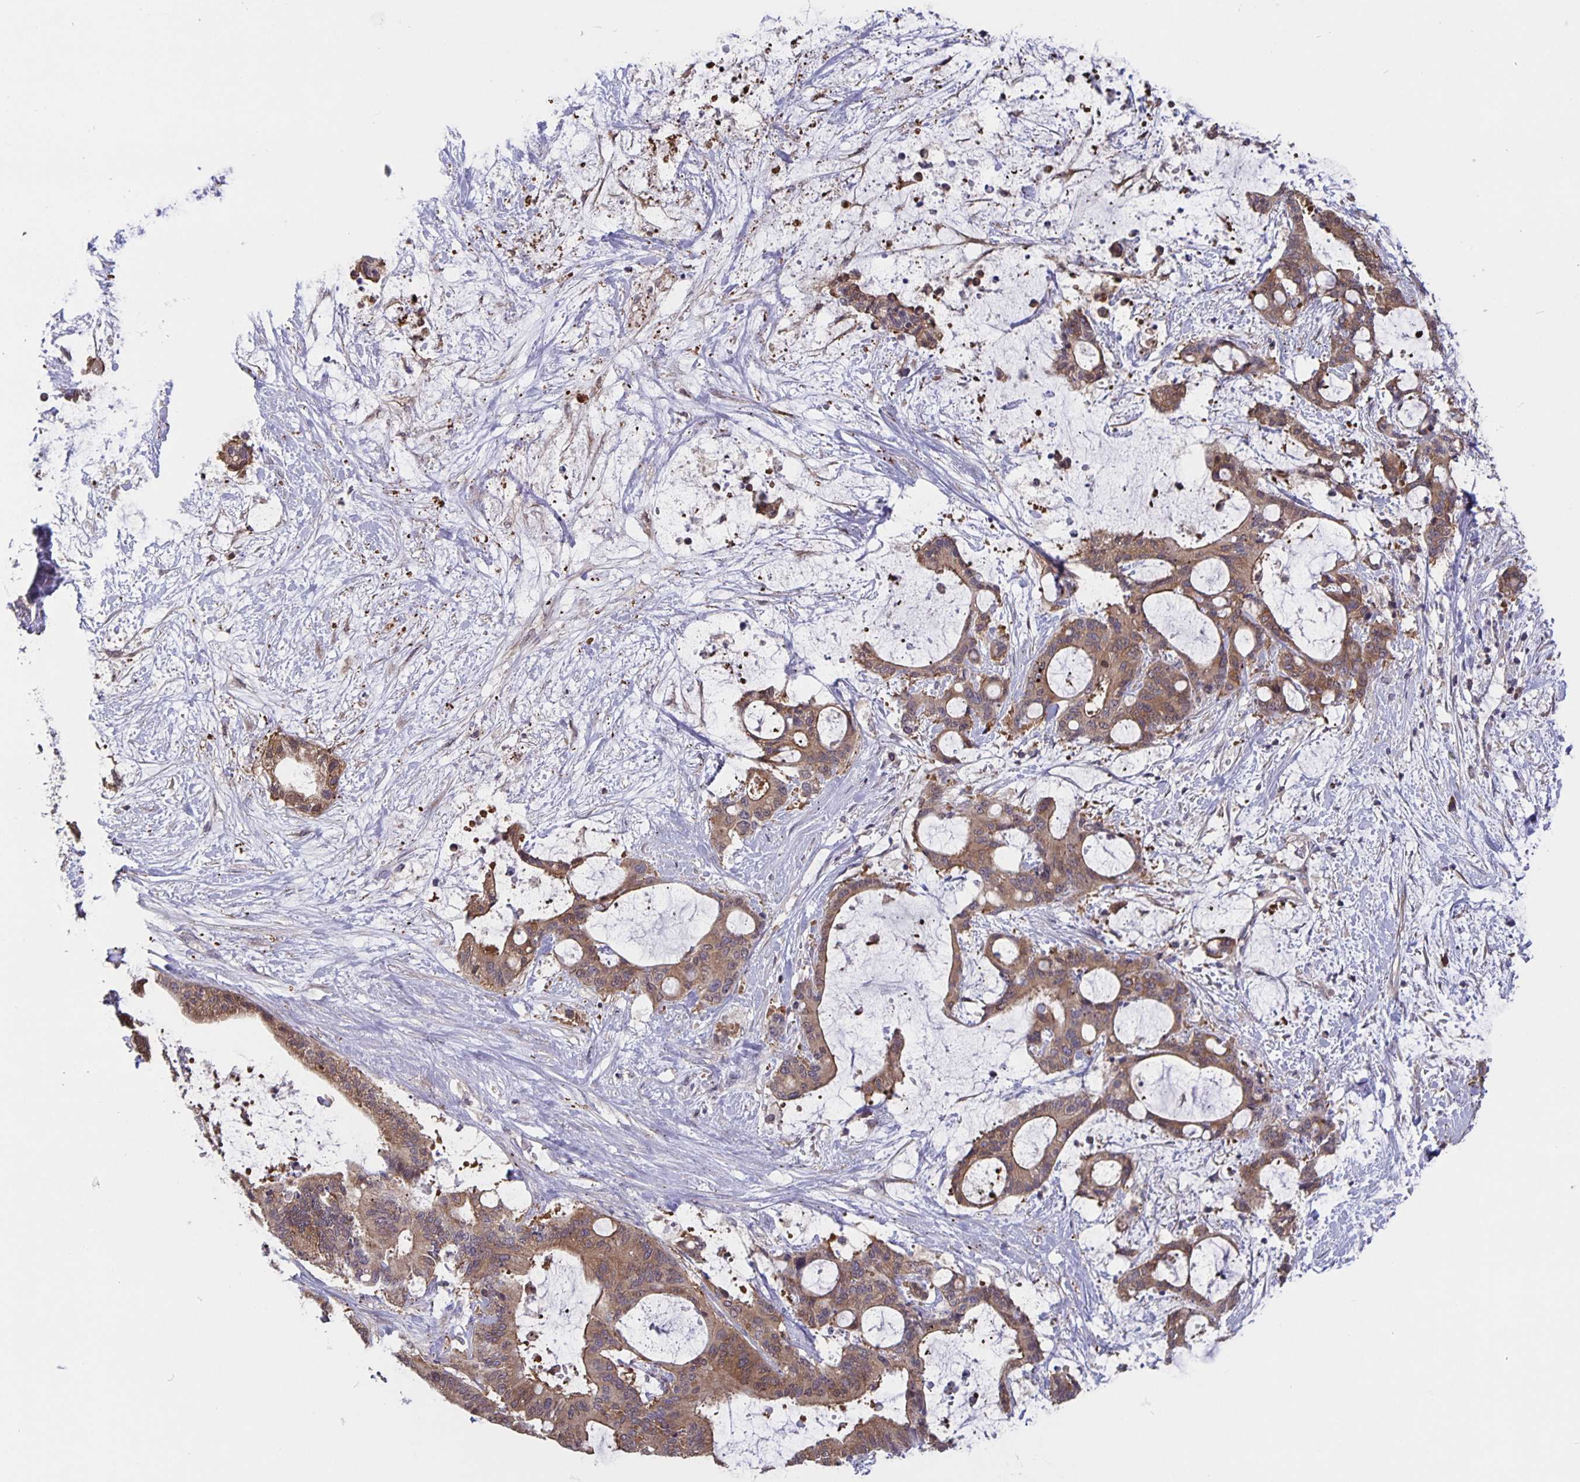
{"staining": {"intensity": "moderate", "quantity": ">75%", "location": "cytoplasmic/membranous"}, "tissue": "liver cancer", "cell_type": "Tumor cells", "image_type": "cancer", "snomed": [{"axis": "morphology", "description": "Normal tissue, NOS"}, {"axis": "morphology", "description": "Cholangiocarcinoma"}, {"axis": "topography", "description": "Liver"}, {"axis": "topography", "description": "Peripheral nerve tissue"}], "caption": "Immunohistochemical staining of liver cancer reveals medium levels of moderate cytoplasmic/membranous expression in approximately >75% of tumor cells.", "gene": "FEM1C", "patient": {"sex": "female", "age": 73}}